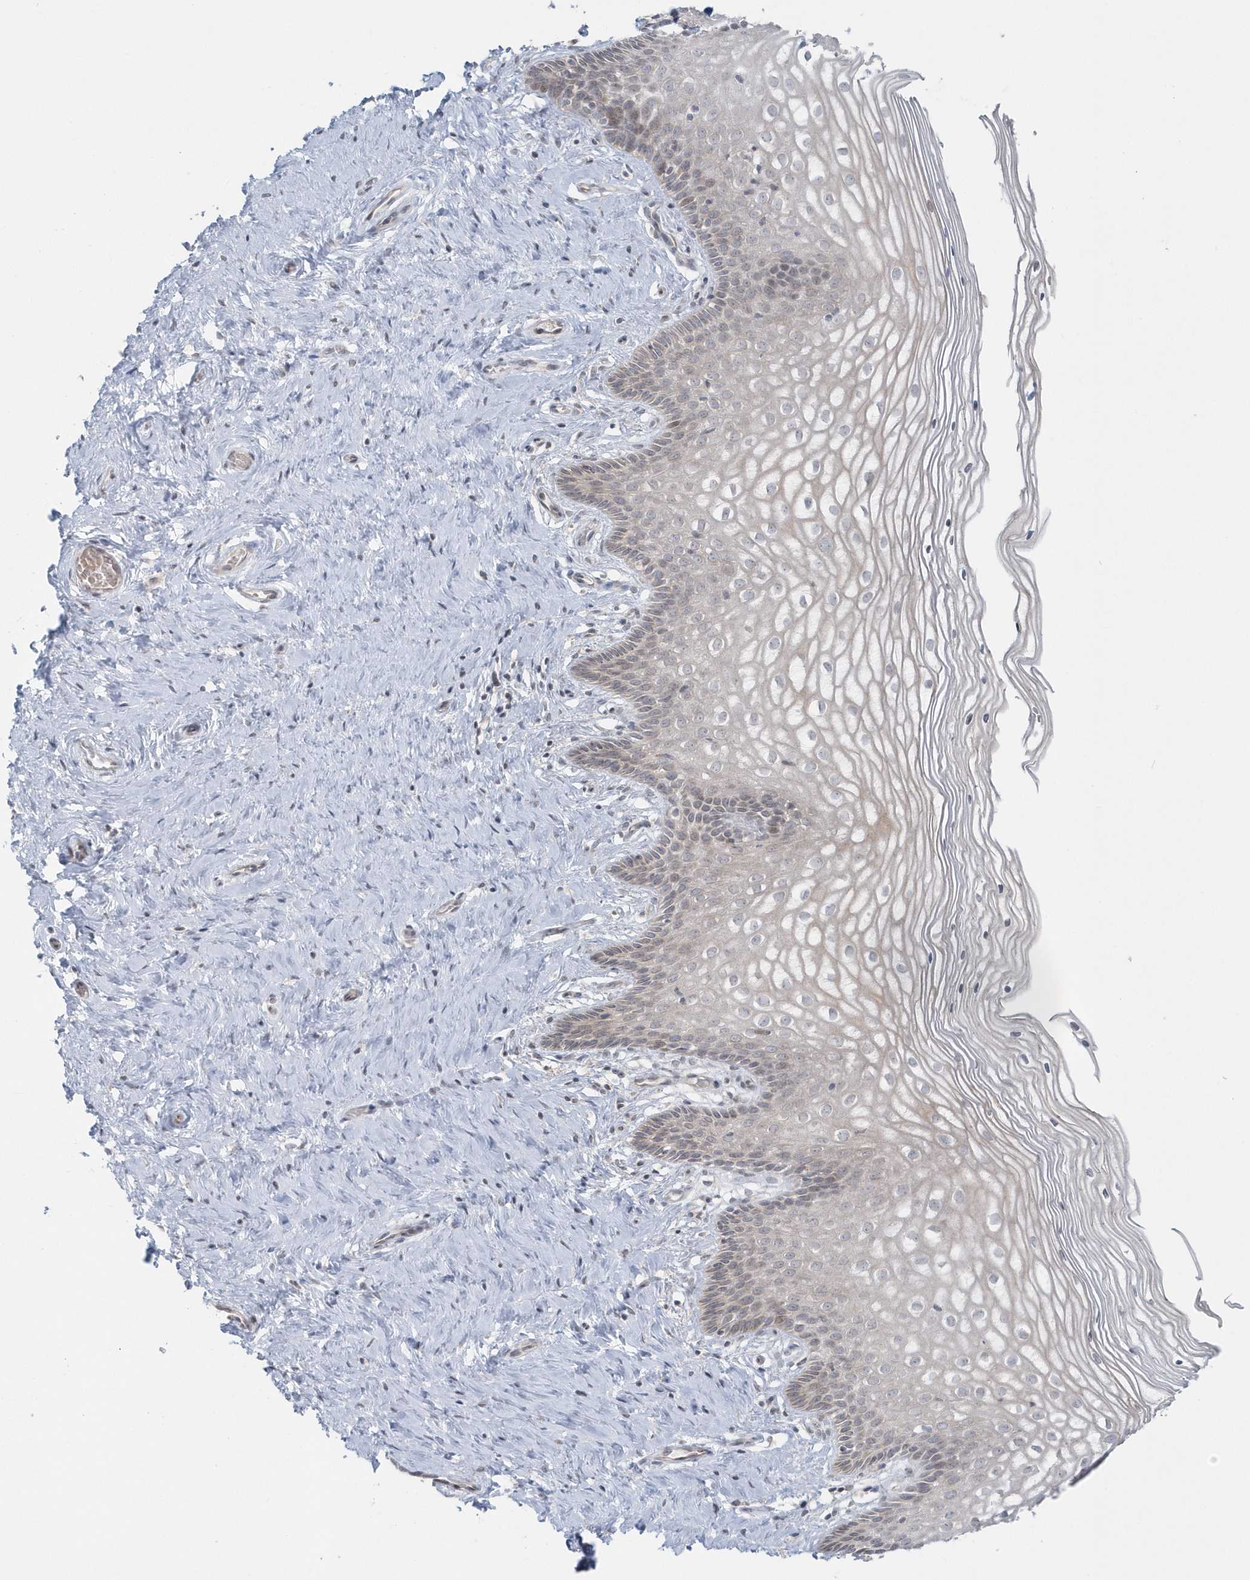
{"staining": {"intensity": "weak", "quantity": "25%-75%", "location": "cytoplasmic/membranous"}, "tissue": "cervix", "cell_type": "Glandular cells", "image_type": "normal", "snomed": [{"axis": "morphology", "description": "Normal tissue, NOS"}, {"axis": "topography", "description": "Cervix"}], "caption": "This photomicrograph reveals benign cervix stained with IHC to label a protein in brown. The cytoplasmic/membranous of glandular cells show weak positivity for the protein. Nuclei are counter-stained blue.", "gene": "BLTP3A", "patient": {"sex": "female", "age": 33}}